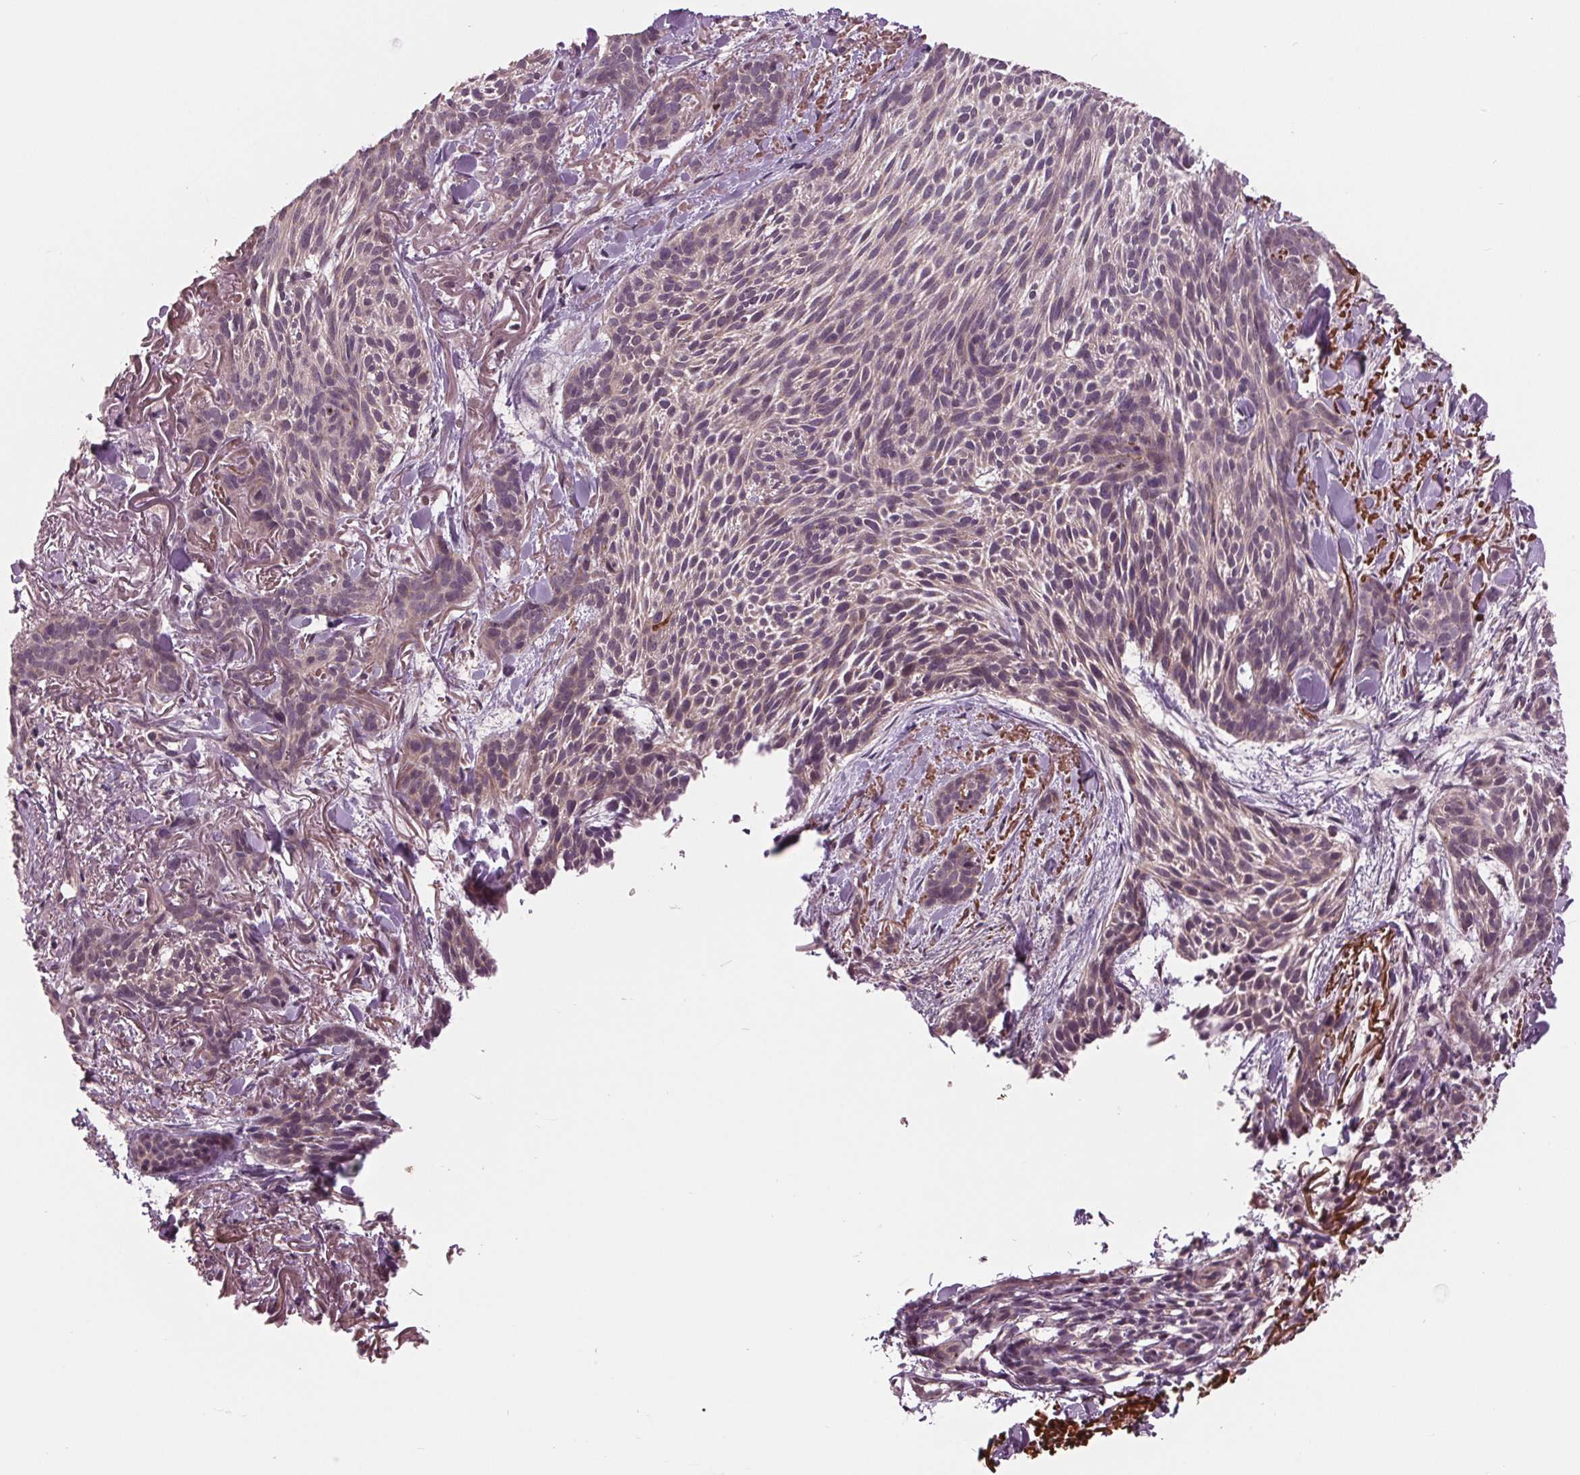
{"staining": {"intensity": "weak", "quantity": "25%-75%", "location": "cytoplasmic/membranous"}, "tissue": "skin cancer", "cell_type": "Tumor cells", "image_type": "cancer", "snomed": [{"axis": "morphology", "description": "Basal cell carcinoma"}, {"axis": "topography", "description": "Skin"}], "caption": "Skin basal cell carcinoma stained with a brown dye demonstrates weak cytoplasmic/membranous positive positivity in approximately 25%-75% of tumor cells.", "gene": "MAPK8", "patient": {"sex": "female", "age": 78}}